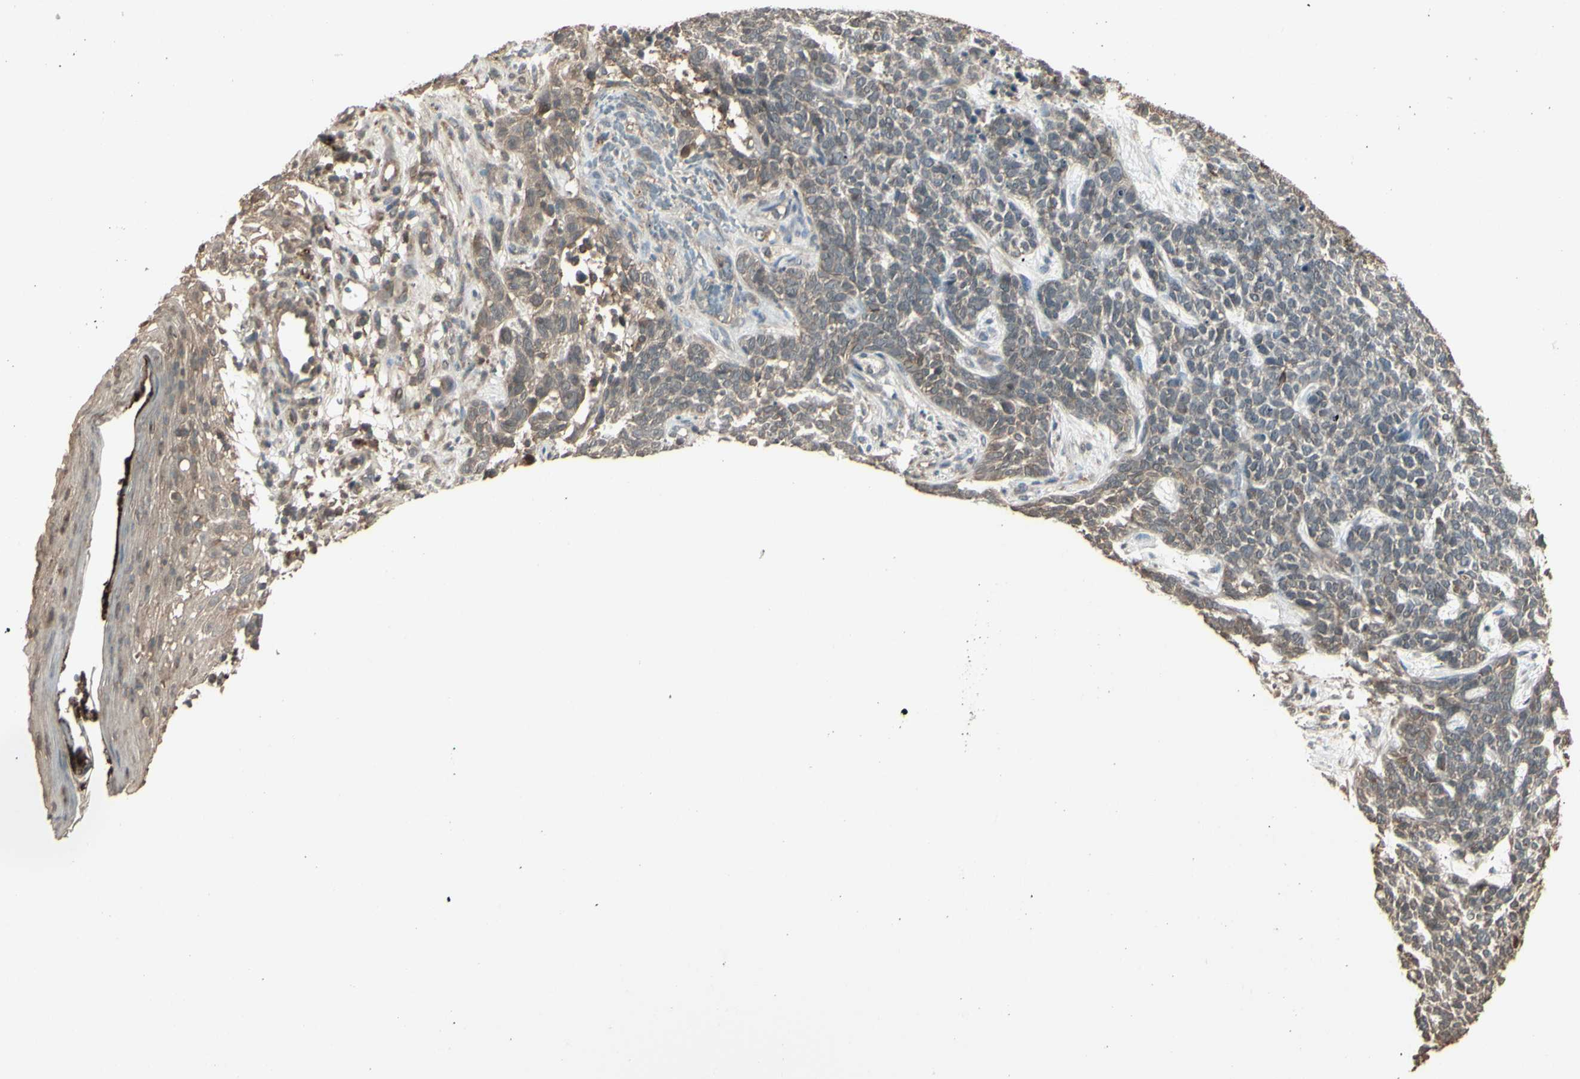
{"staining": {"intensity": "weak", "quantity": ">75%", "location": "cytoplasmic/membranous"}, "tissue": "skin cancer", "cell_type": "Tumor cells", "image_type": "cancer", "snomed": [{"axis": "morphology", "description": "Basal cell carcinoma"}, {"axis": "topography", "description": "Skin"}], "caption": "Brown immunohistochemical staining in human skin basal cell carcinoma shows weak cytoplasmic/membranous staining in about >75% of tumor cells.", "gene": "GNAS", "patient": {"sex": "female", "age": 84}}